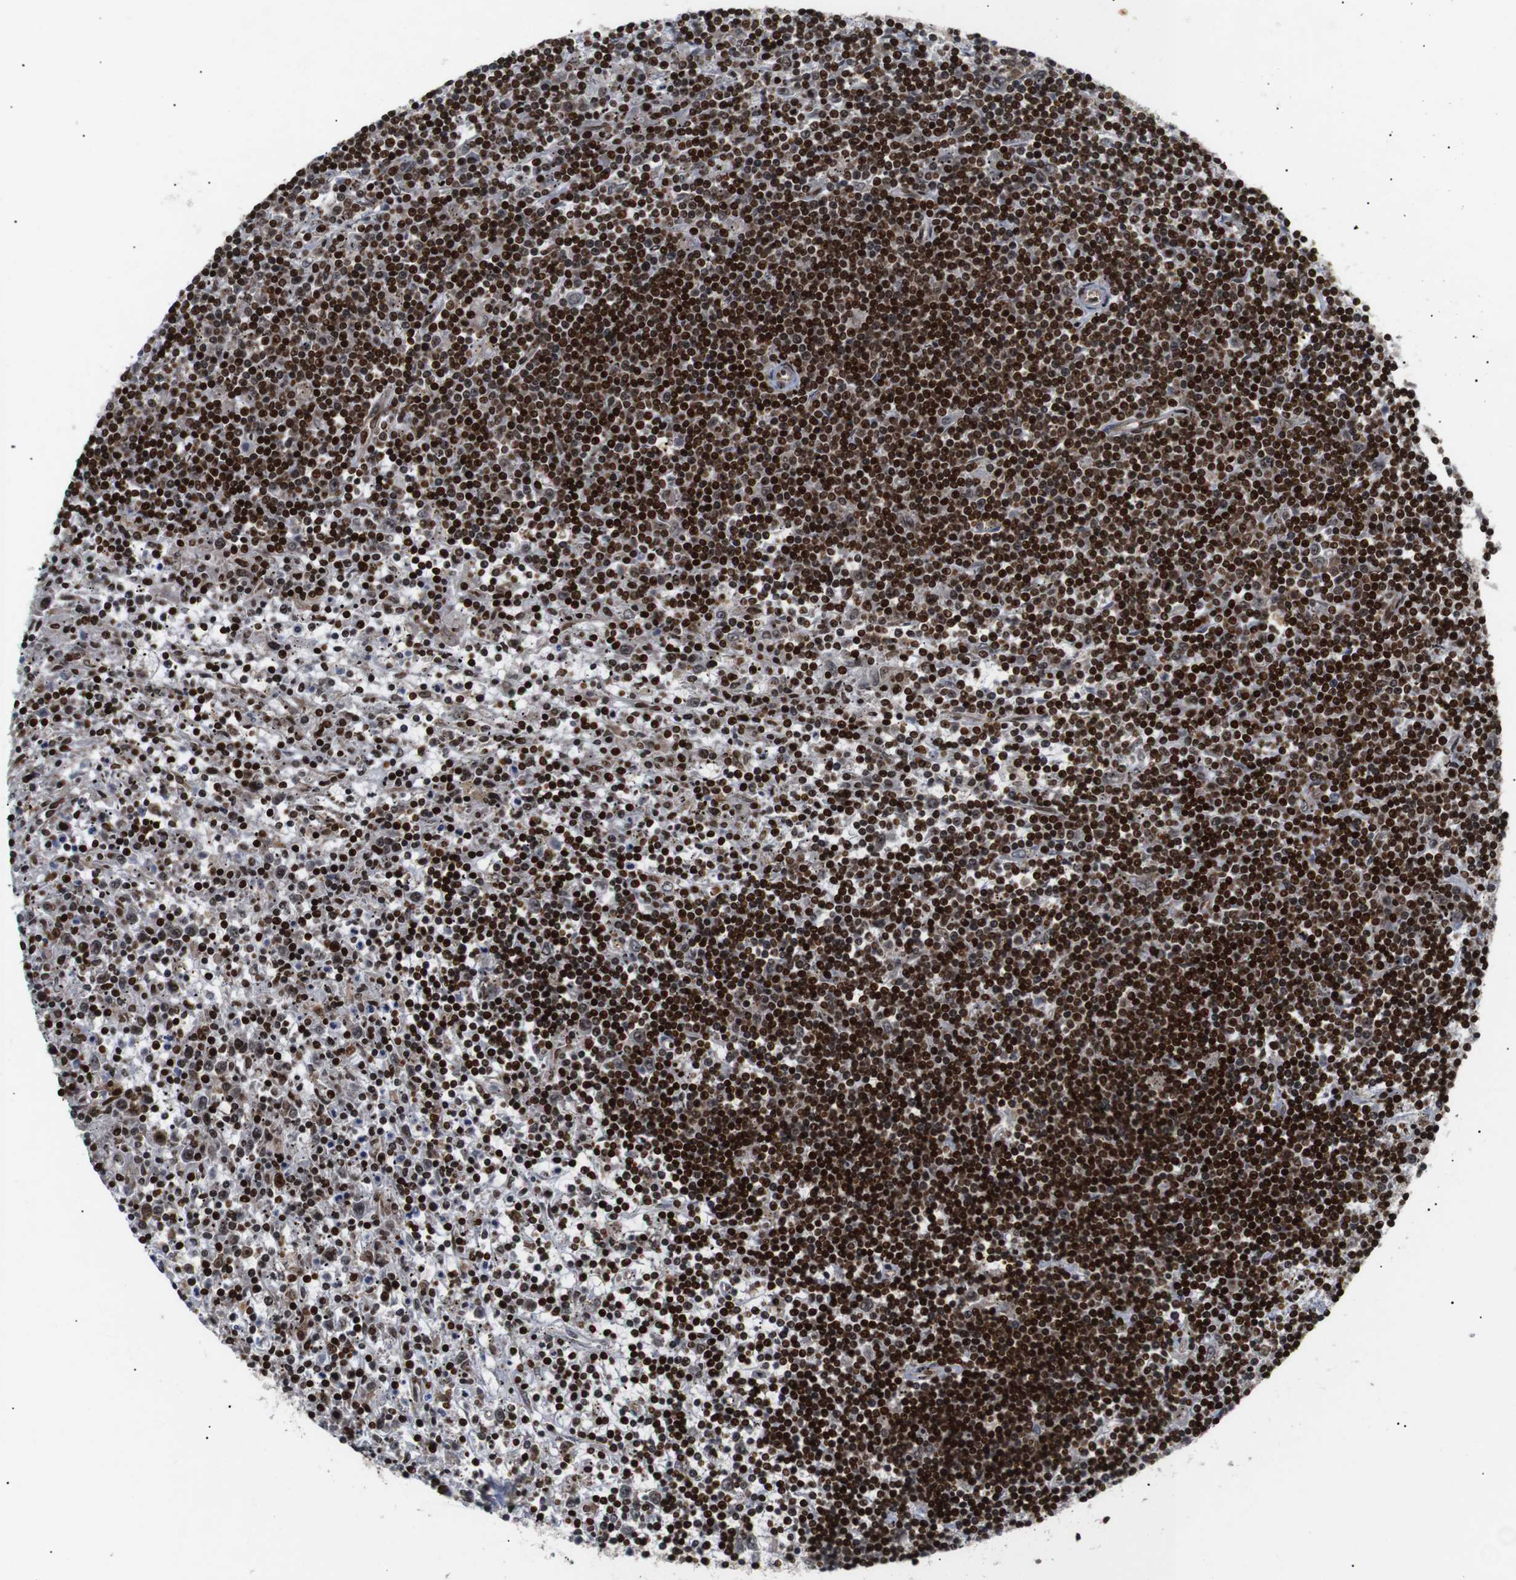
{"staining": {"intensity": "strong", "quantity": ">75%", "location": "nuclear"}, "tissue": "lymphoma", "cell_type": "Tumor cells", "image_type": "cancer", "snomed": [{"axis": "morphology", "description": "Malignant lymphoma, non-Hodgkin's type, Low grade"}, {"axis": "topography", "description": "Spleen"}], "caption": "Human malignant lymphoma, non-Hodgkin's type (low-grade) stained with a protein marker reveals strong staining in tumor cells.", "gene": "KIF23", "patient": {"sex": "male", "age": 76}}